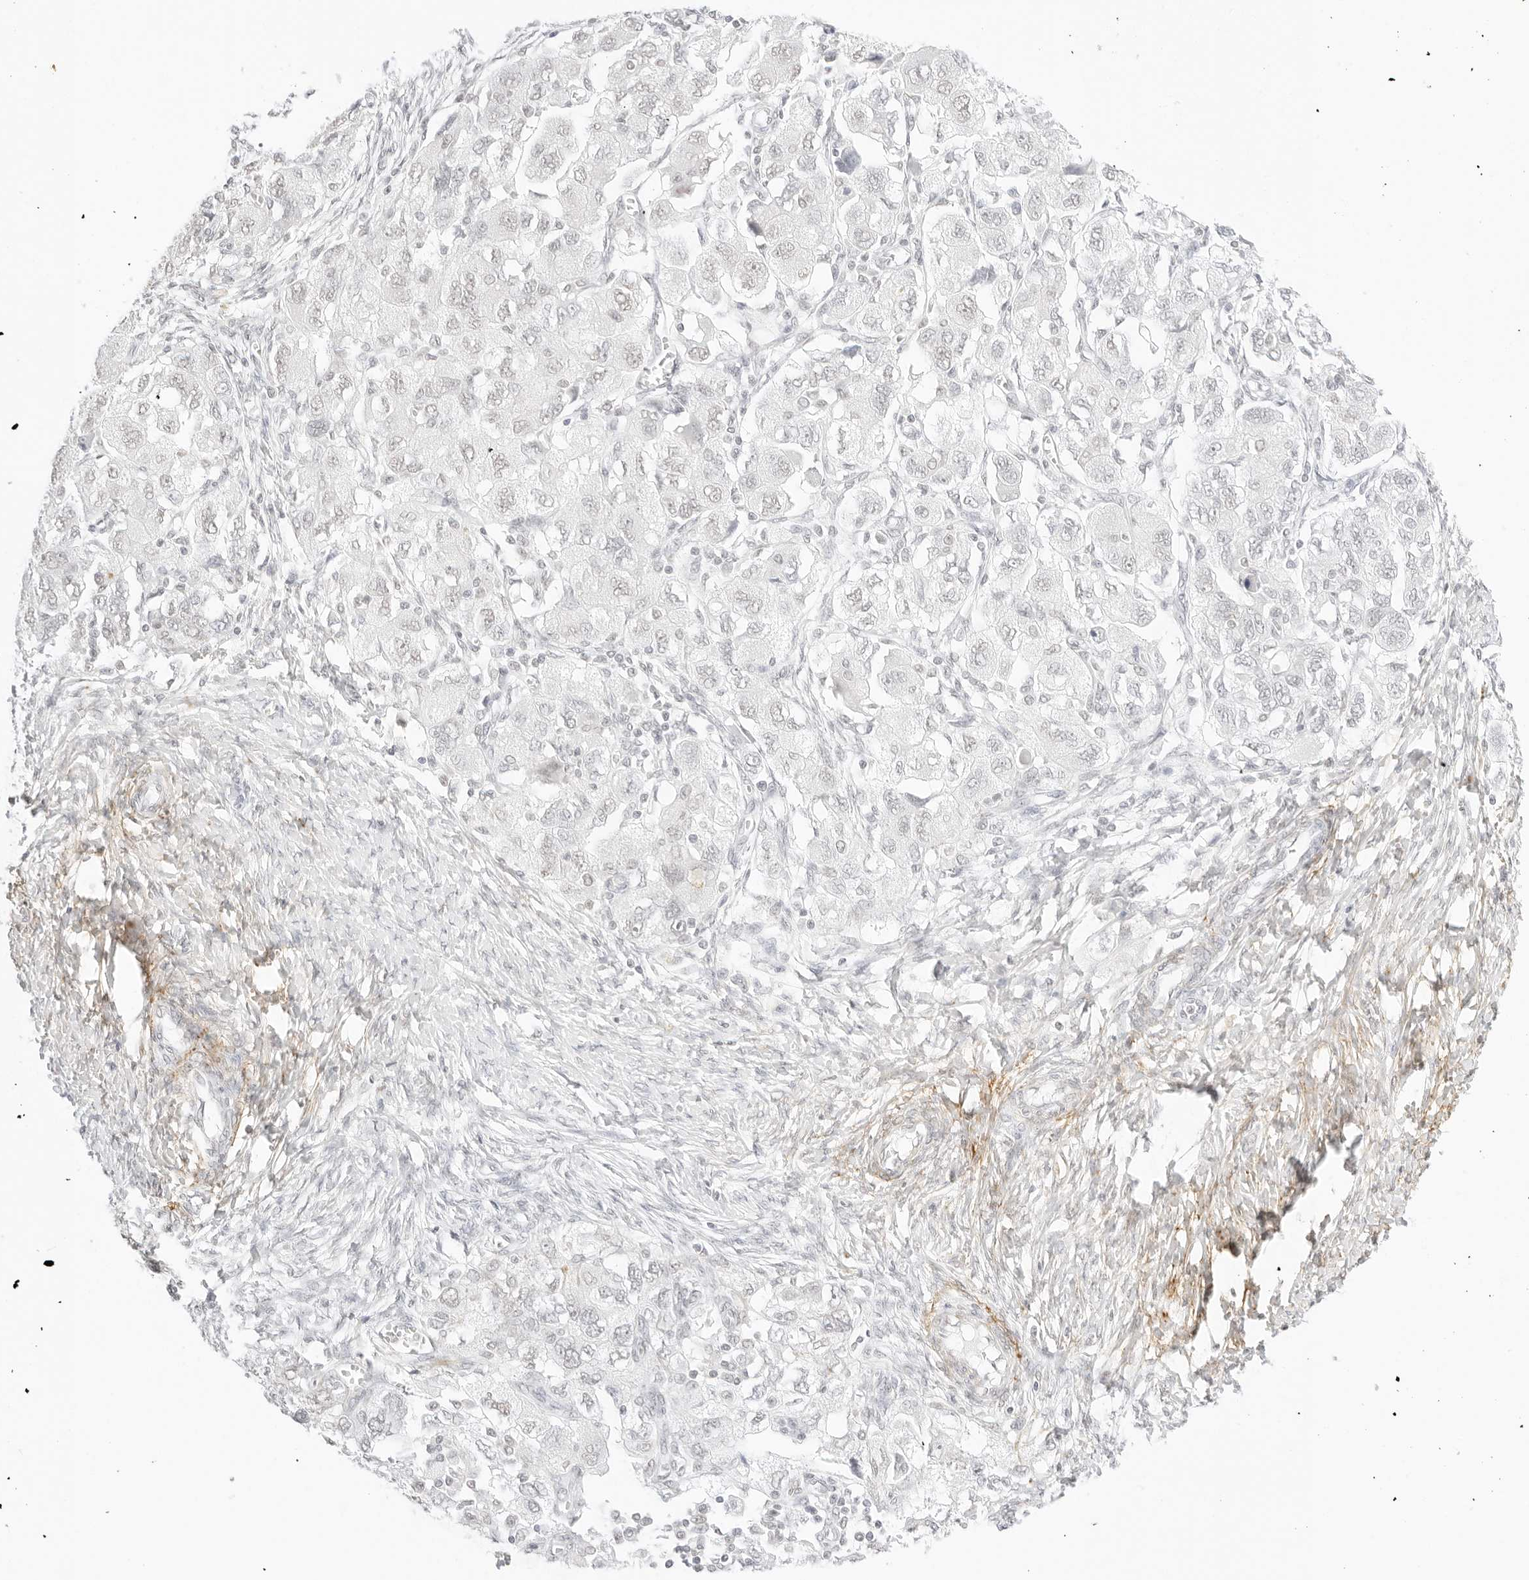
{"staining": {"intensity": "negative", "quantity": "none", "location": "none"}, "tissue": "ovarian cancer", "cell_type": "Tumor cells", "image_type": "cancer", "snomed": [{"axis": "morphology", "description": "Carcinoma, NOS"}, {"axis": "morphology", "description": "Cystadenocarcinoma, serous, NOS"}, {"axis": "topography", "description": "Ovary"}], "caption": "Immunohistochemistry micrograph of neoplastic tissue: ovarian cancer stained with DAB shows no significant protein expression in tumor cells. Brightfield microscopy of immunohistochemistry (IHC) stained with DAB (3,3'-diaminobenzidine) (brown) and hematoxylin (blue), captured at high magnification.", "gene": "FBLN5", "patient": {"sex": "female", "age": 69}}